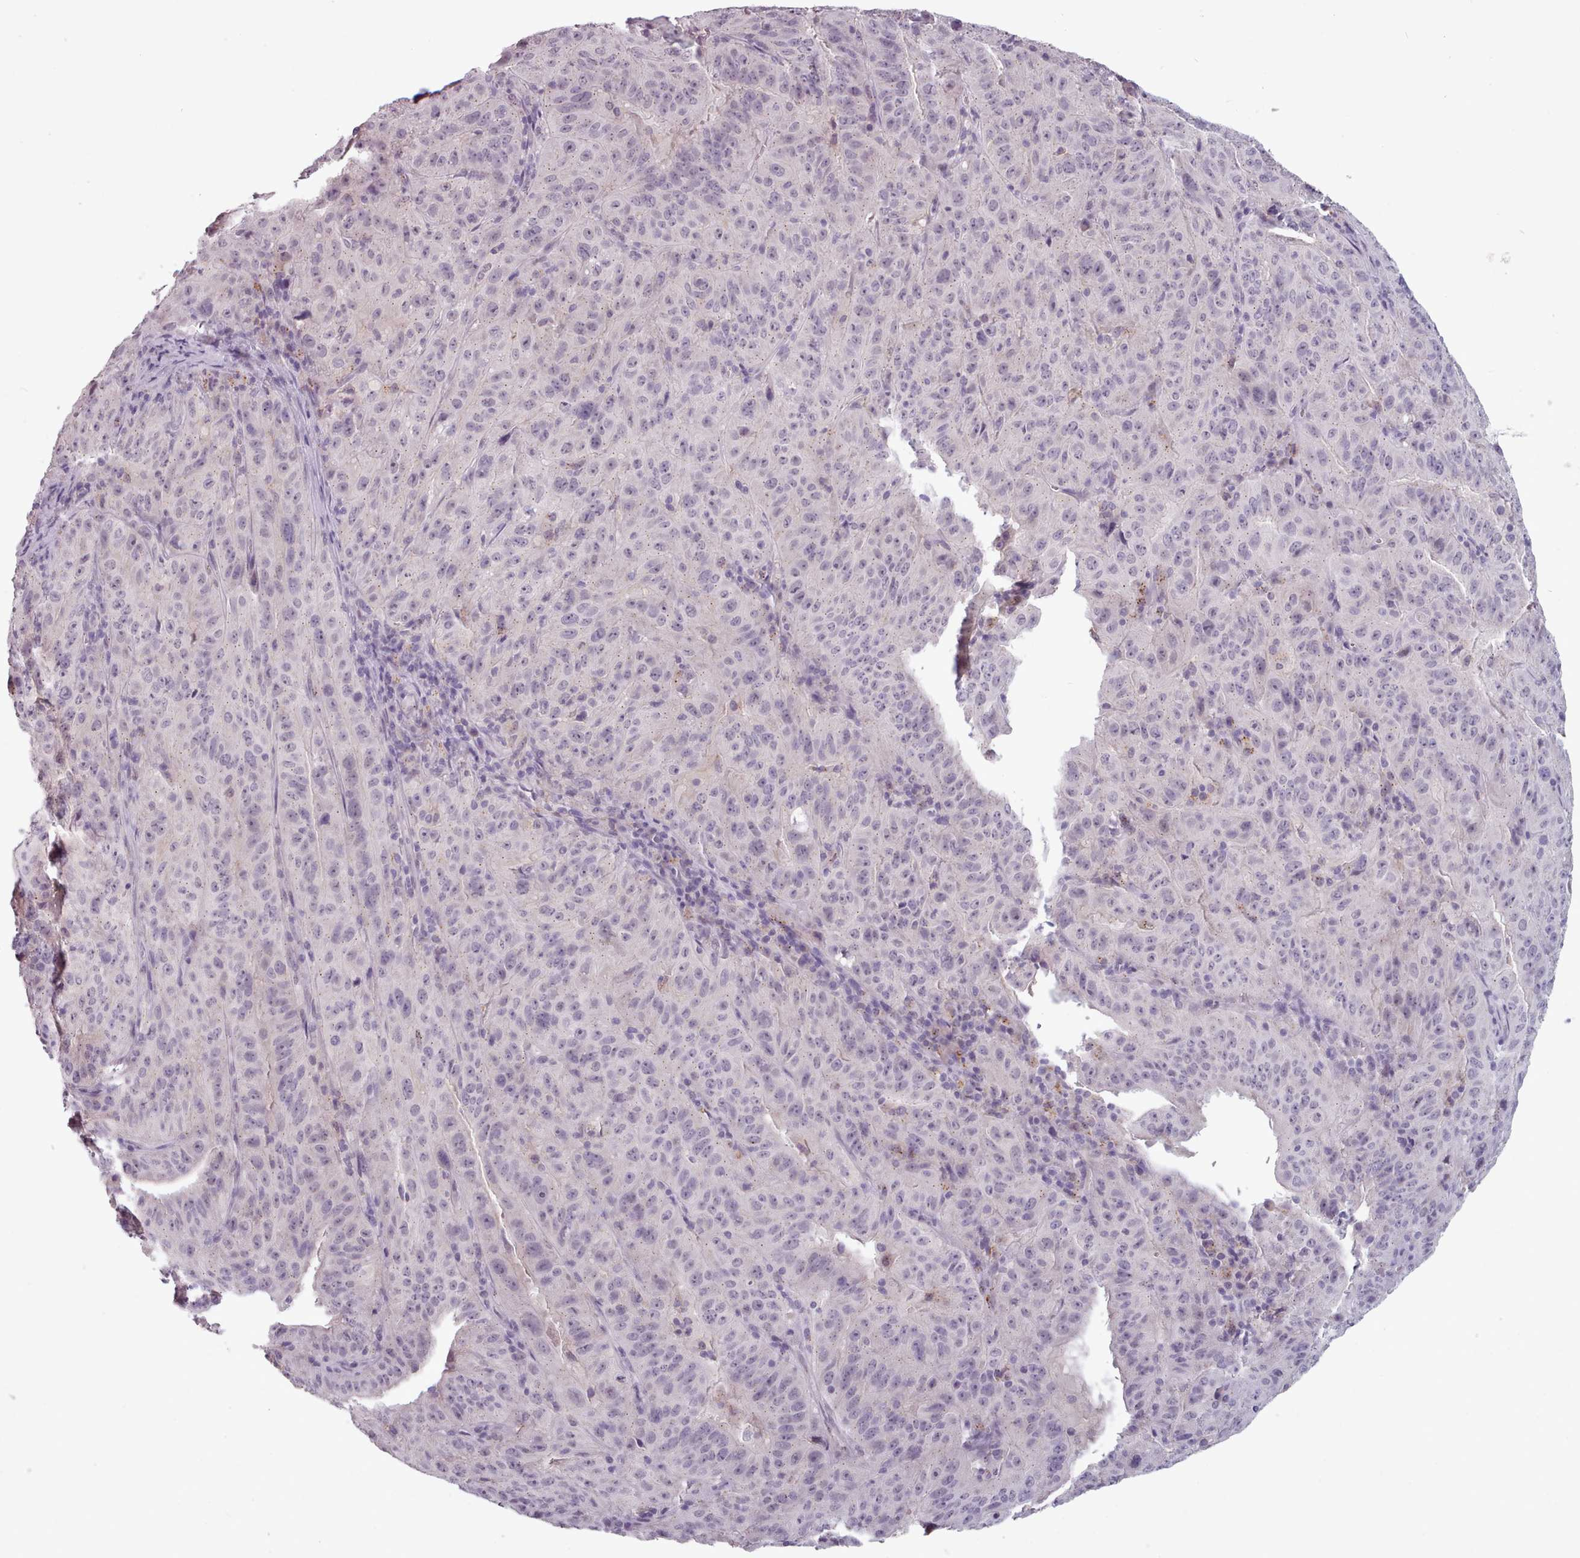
{"staining": {"intensity": "negative", "quantity": "none", "location": "none"}, "tissue": "pancreatic cancer", "cell_type": "Tumor cells", "image_type": "cancer", "snomed": [{"axis": "morphology", "description": "Adenocarcinoma, NOS"}, {"axis": "topography", "description": "Pancreas"}], "caption": "Immunohistochemistry of pancreatic cancer exhibits no positivity in tumor cells.", "gene": "PBX4", "patient": {"sex": "male", "age": 63}}